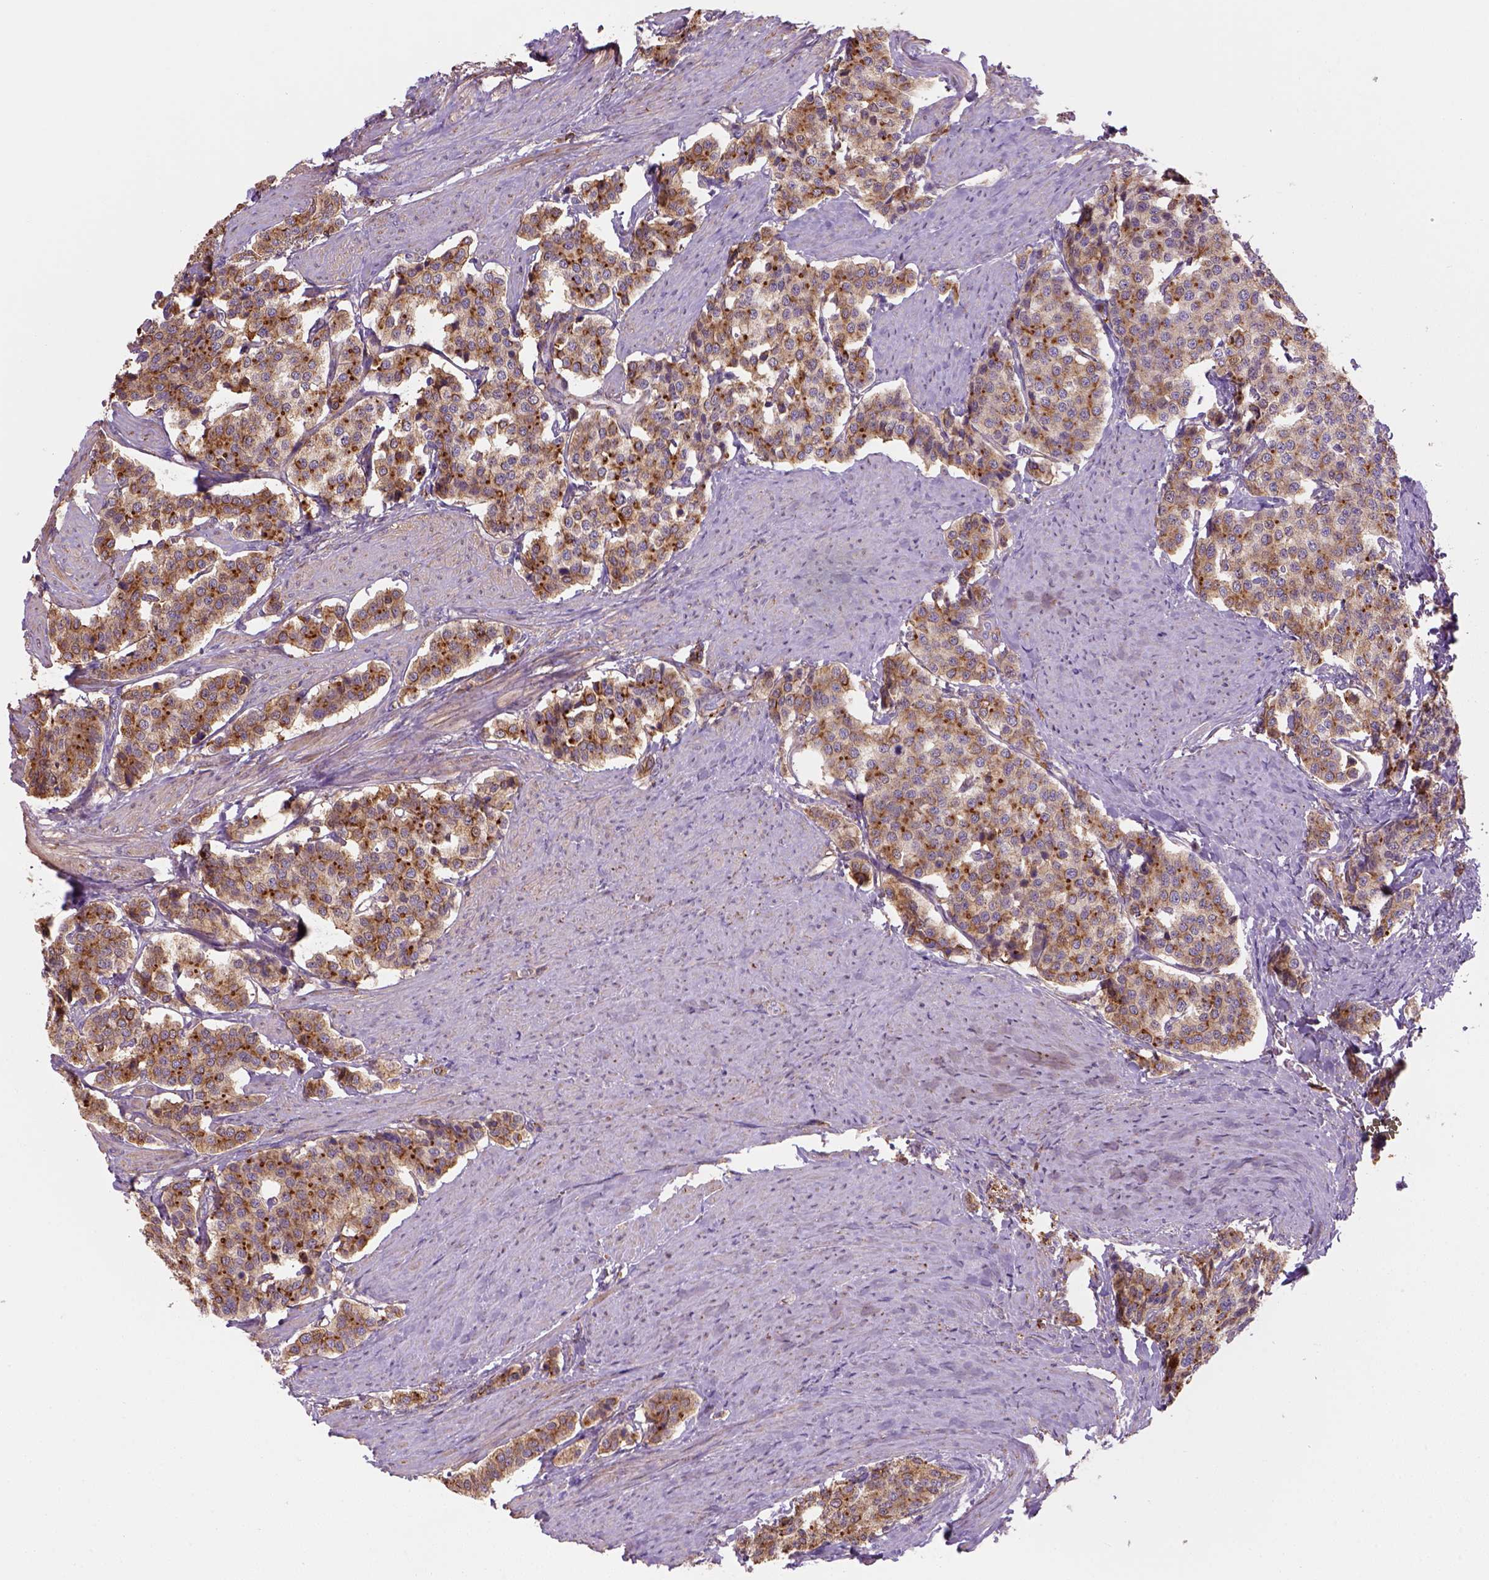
{"staining": {"intensity": "strong", "quantity": "<25%", "location": "cytoplasmic/membranous"}, "tissue": "carcinoid", "cell_type": "Tumor cells", "image_type": "cancer", "snomed": [{"axis": "morphology", "description": "Carcinoid, malignant, NOS"}, {"axis": "topography", "description": "Small intestine"}], "caption": "Protein staining shows strong cytoplasmic/membranous staining in approximately <25% of tumor cells in carcinoid (malignant).", "gene": "GPRC5D", "patient": {"sex": "female", "age": 58}}